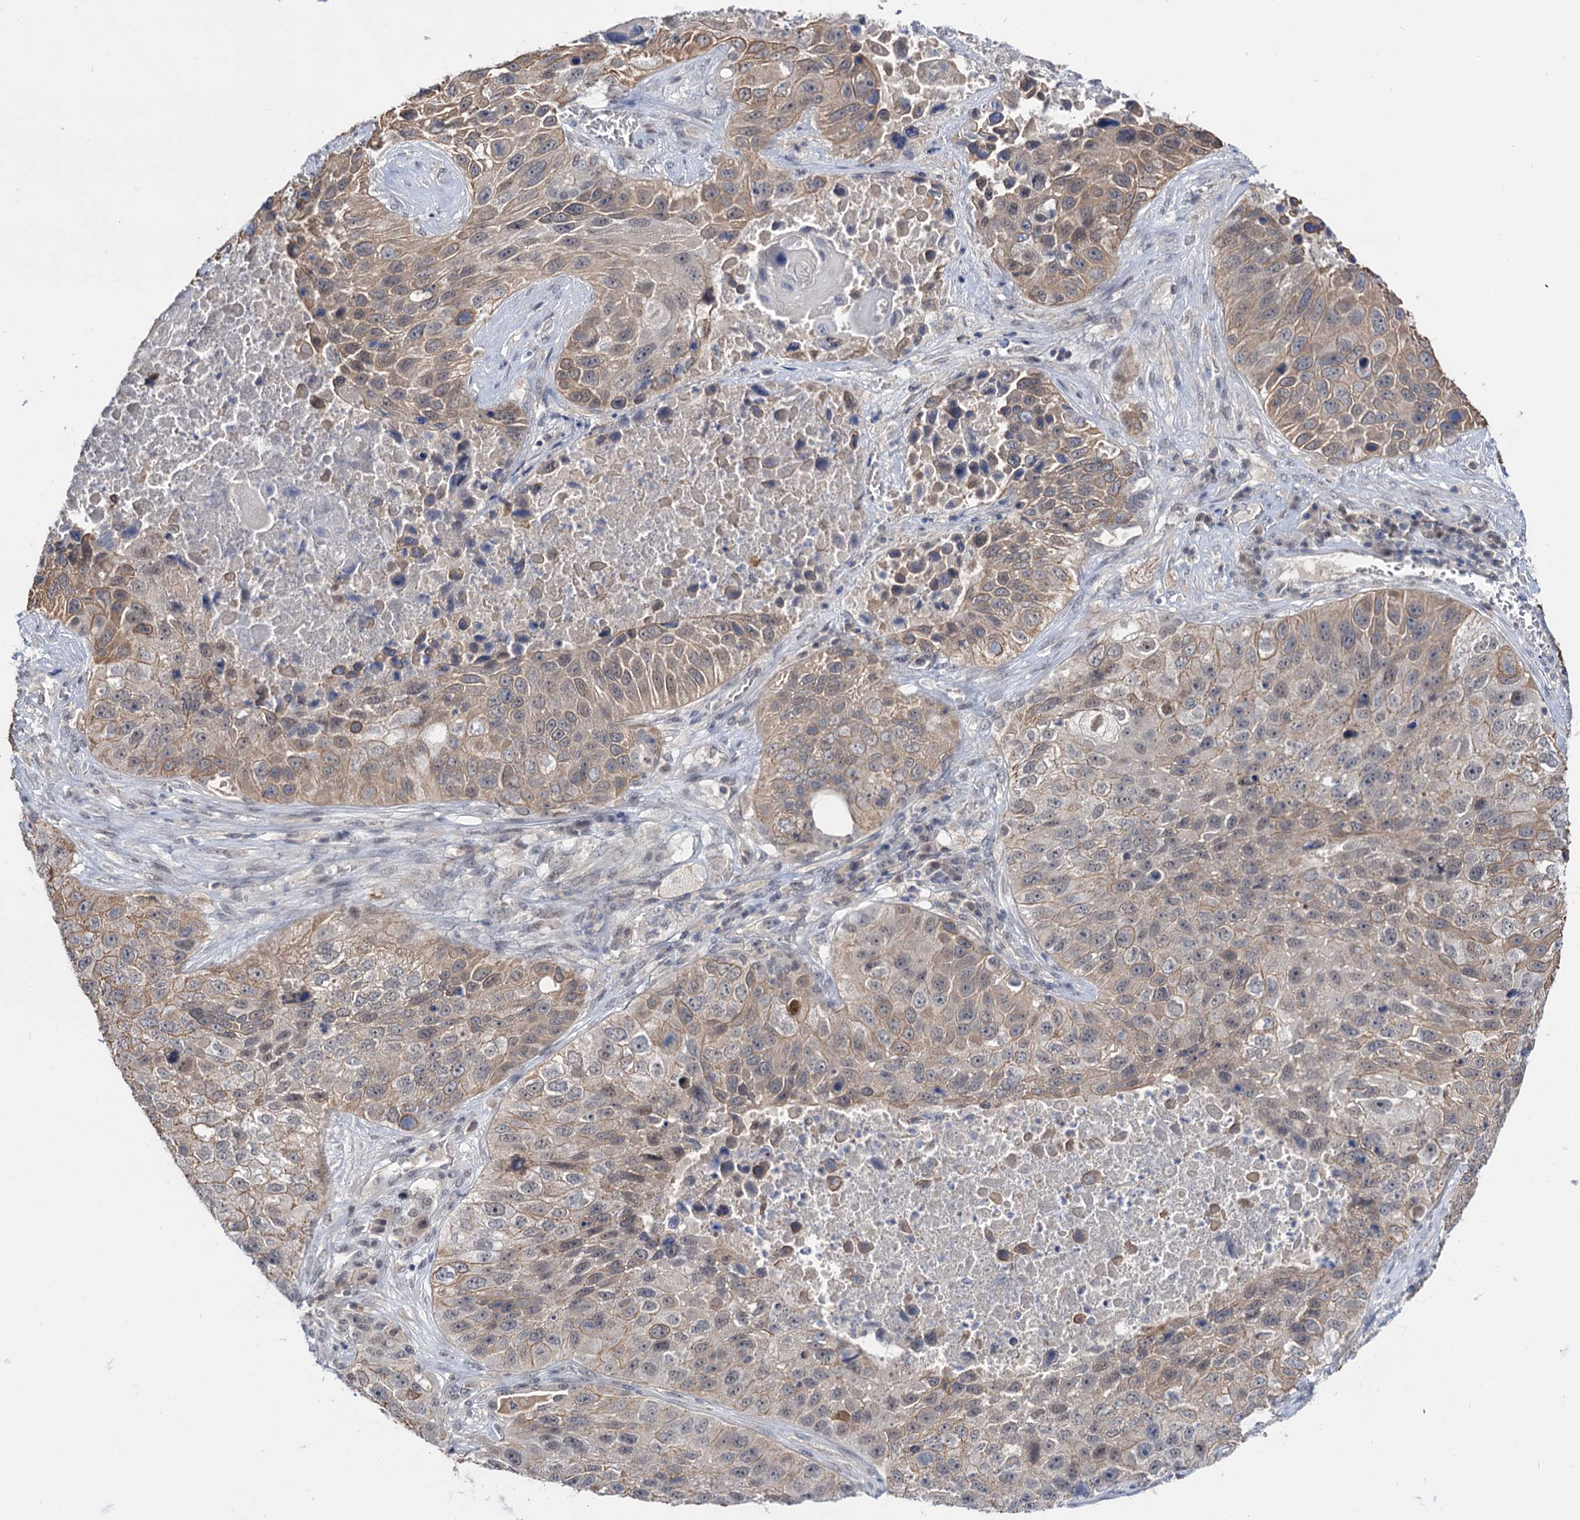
{"staining": {"intensity": "weak", "quantity": ">75%", "location": "cytoplasmic/membranous"}, "tissue": "lung cancer", "cell_type": "Tumor cells", "image_type": "cancer", "snomed": [{"axis": "morphology", "description": "Squamous cell carcinoma, NOS"}, {"axis": "topography", "description": "Lung"}], "caption": "High-power microscopy captured an immunohistochemistry (IHC) histopathology image of lung cancer (squamous cell carcinoma), revealing weak cytoplasmic/membranous expression in about >75% of tumor cells. Immunohistochemistry (ihc) stains the protein in brown and the nuclei are stained blue.", "gene": "NEK10", "patient": {"sex": "male", "age": 61}}